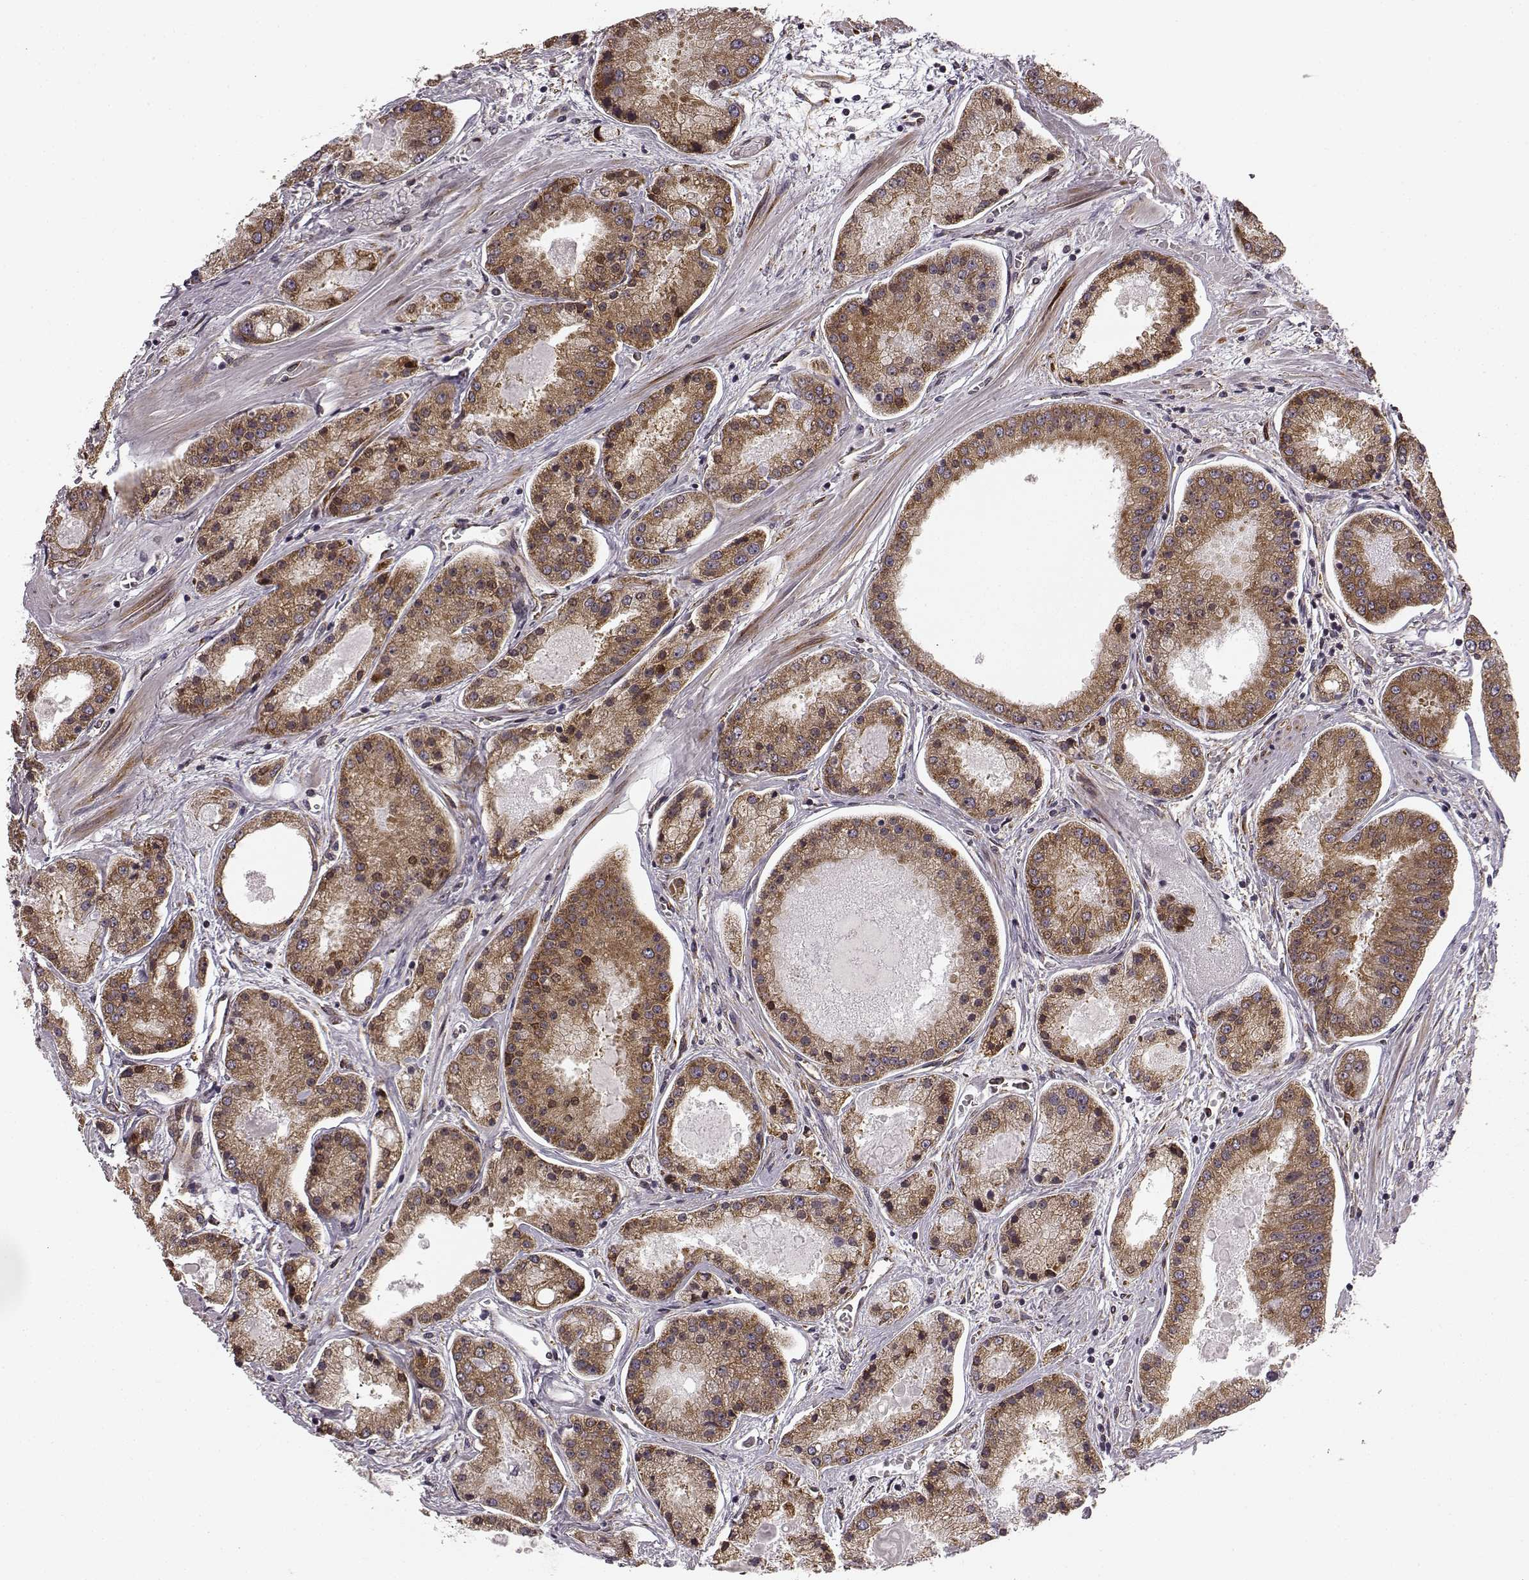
{"staining": {"intensity": "moderate", "quantity": "25%-75%", "location": "cytoplasmic/membranous,nuclear"}, "tissue": "prostate cancer", "cell_type": "Tumor cells", "image_type": "cancer", "snomed": [{"axis": "morphology", "description": "Adenocarcinoma, High grade"}, {"axis": "topography", "description": "Prostate"}], "caption": "Moderate cytoplasmic/membranous and nuclear positivity is present in about 25%-75% of tumor cells in prostate cancer.", "gene": "TMEM14A", "patient": {"sex": "male", "age": 67}}